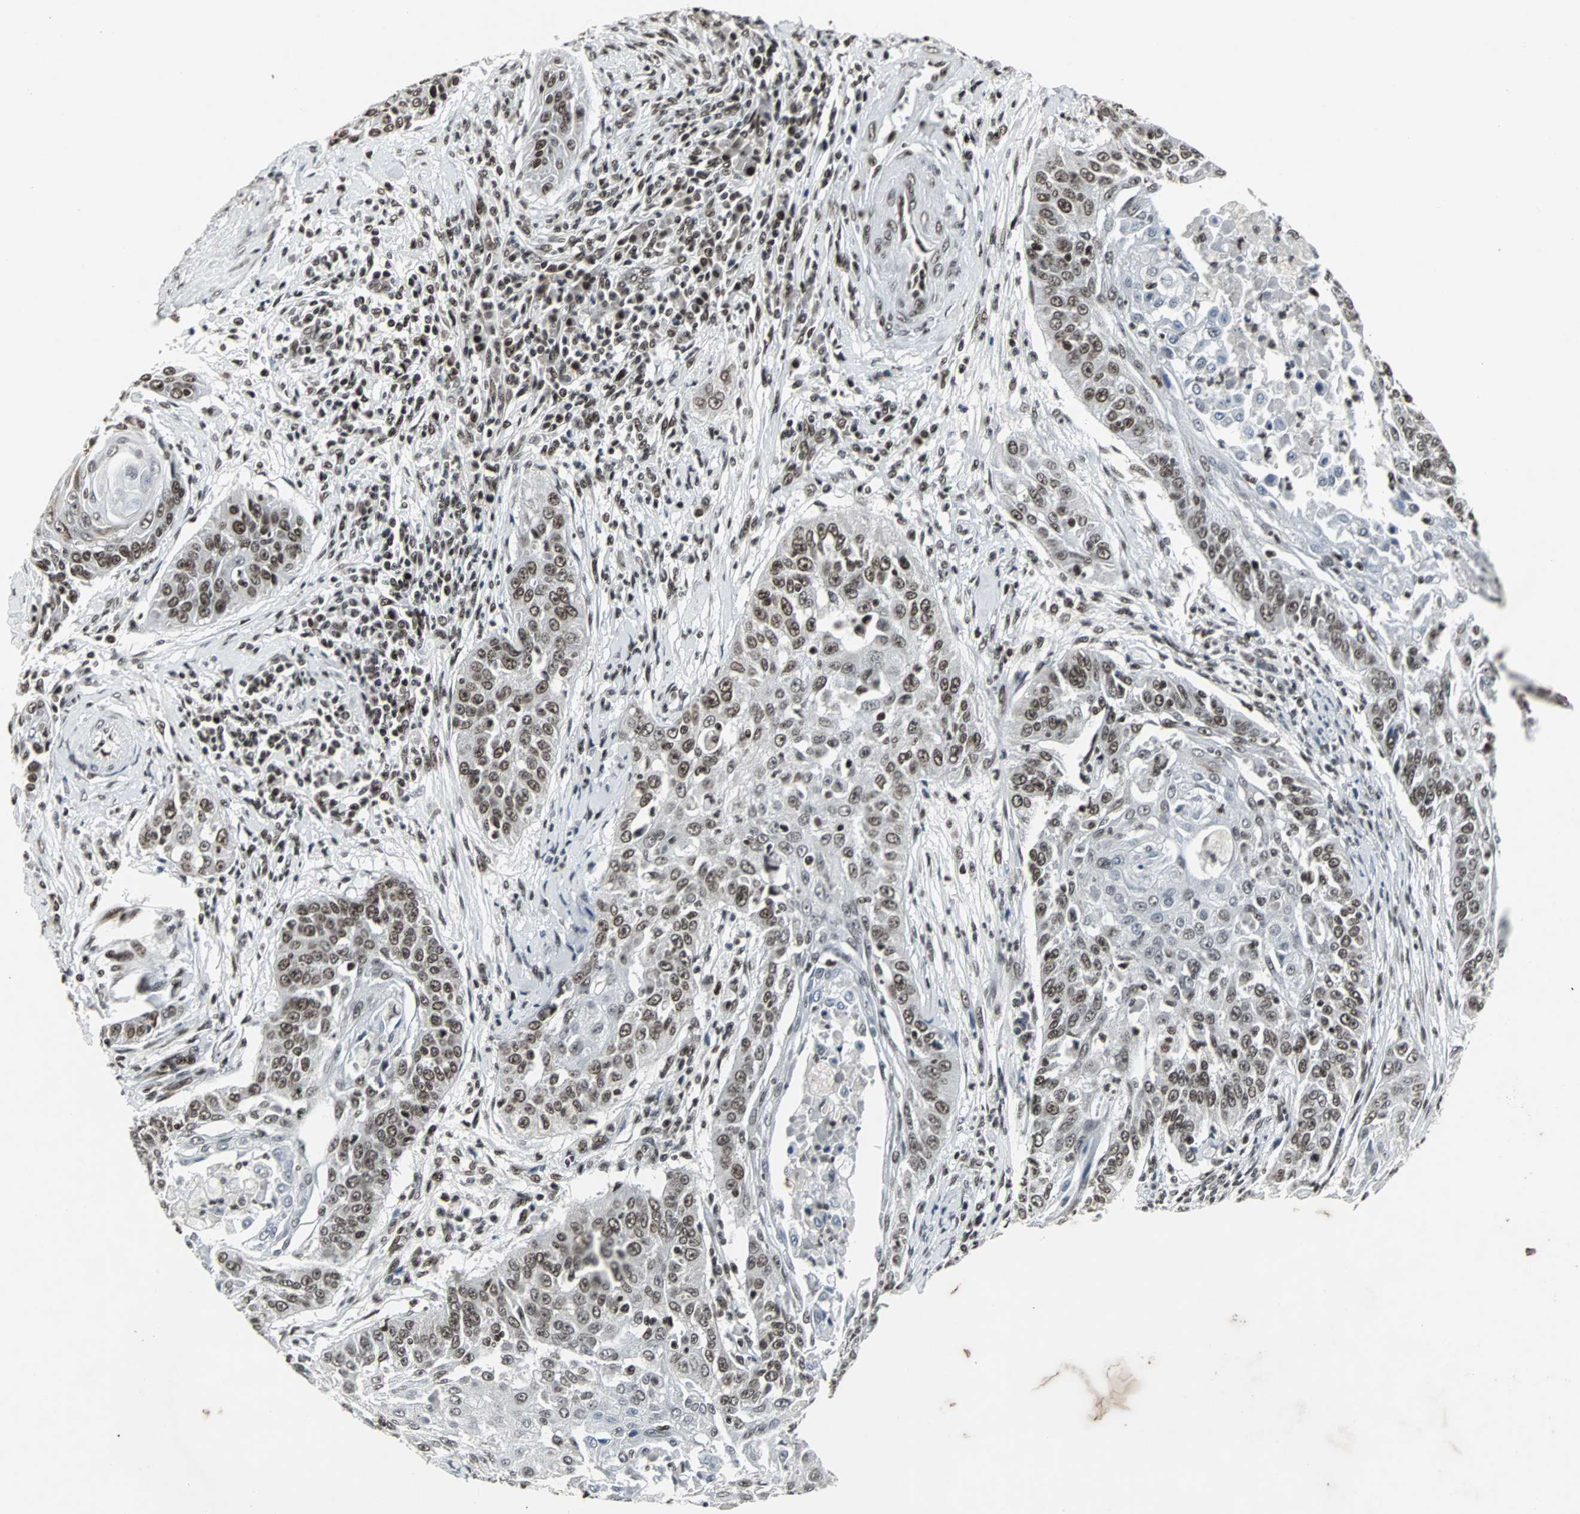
{"staining": {"intensity": "moderate", "quantity": ">75%", "location": "nuclear"}, "tissue": "cervical cancer", "cell_type": "Tumor cells", "image_type": "cancer", "snomed": [{"axis": "morphology", "description": "Squamous cell carcinoma, NOS"}, {"axis": "topography", "description": "Cervix"}], "caption": "A high-resolution histopathology image shows IHC staining of squamous cell carcinoma (cervical), which exhibits moderate nuclear expression in about >75% of tumor cells.", "gene": "PNKP", "patient": {"sex": "female", "age": 33}}